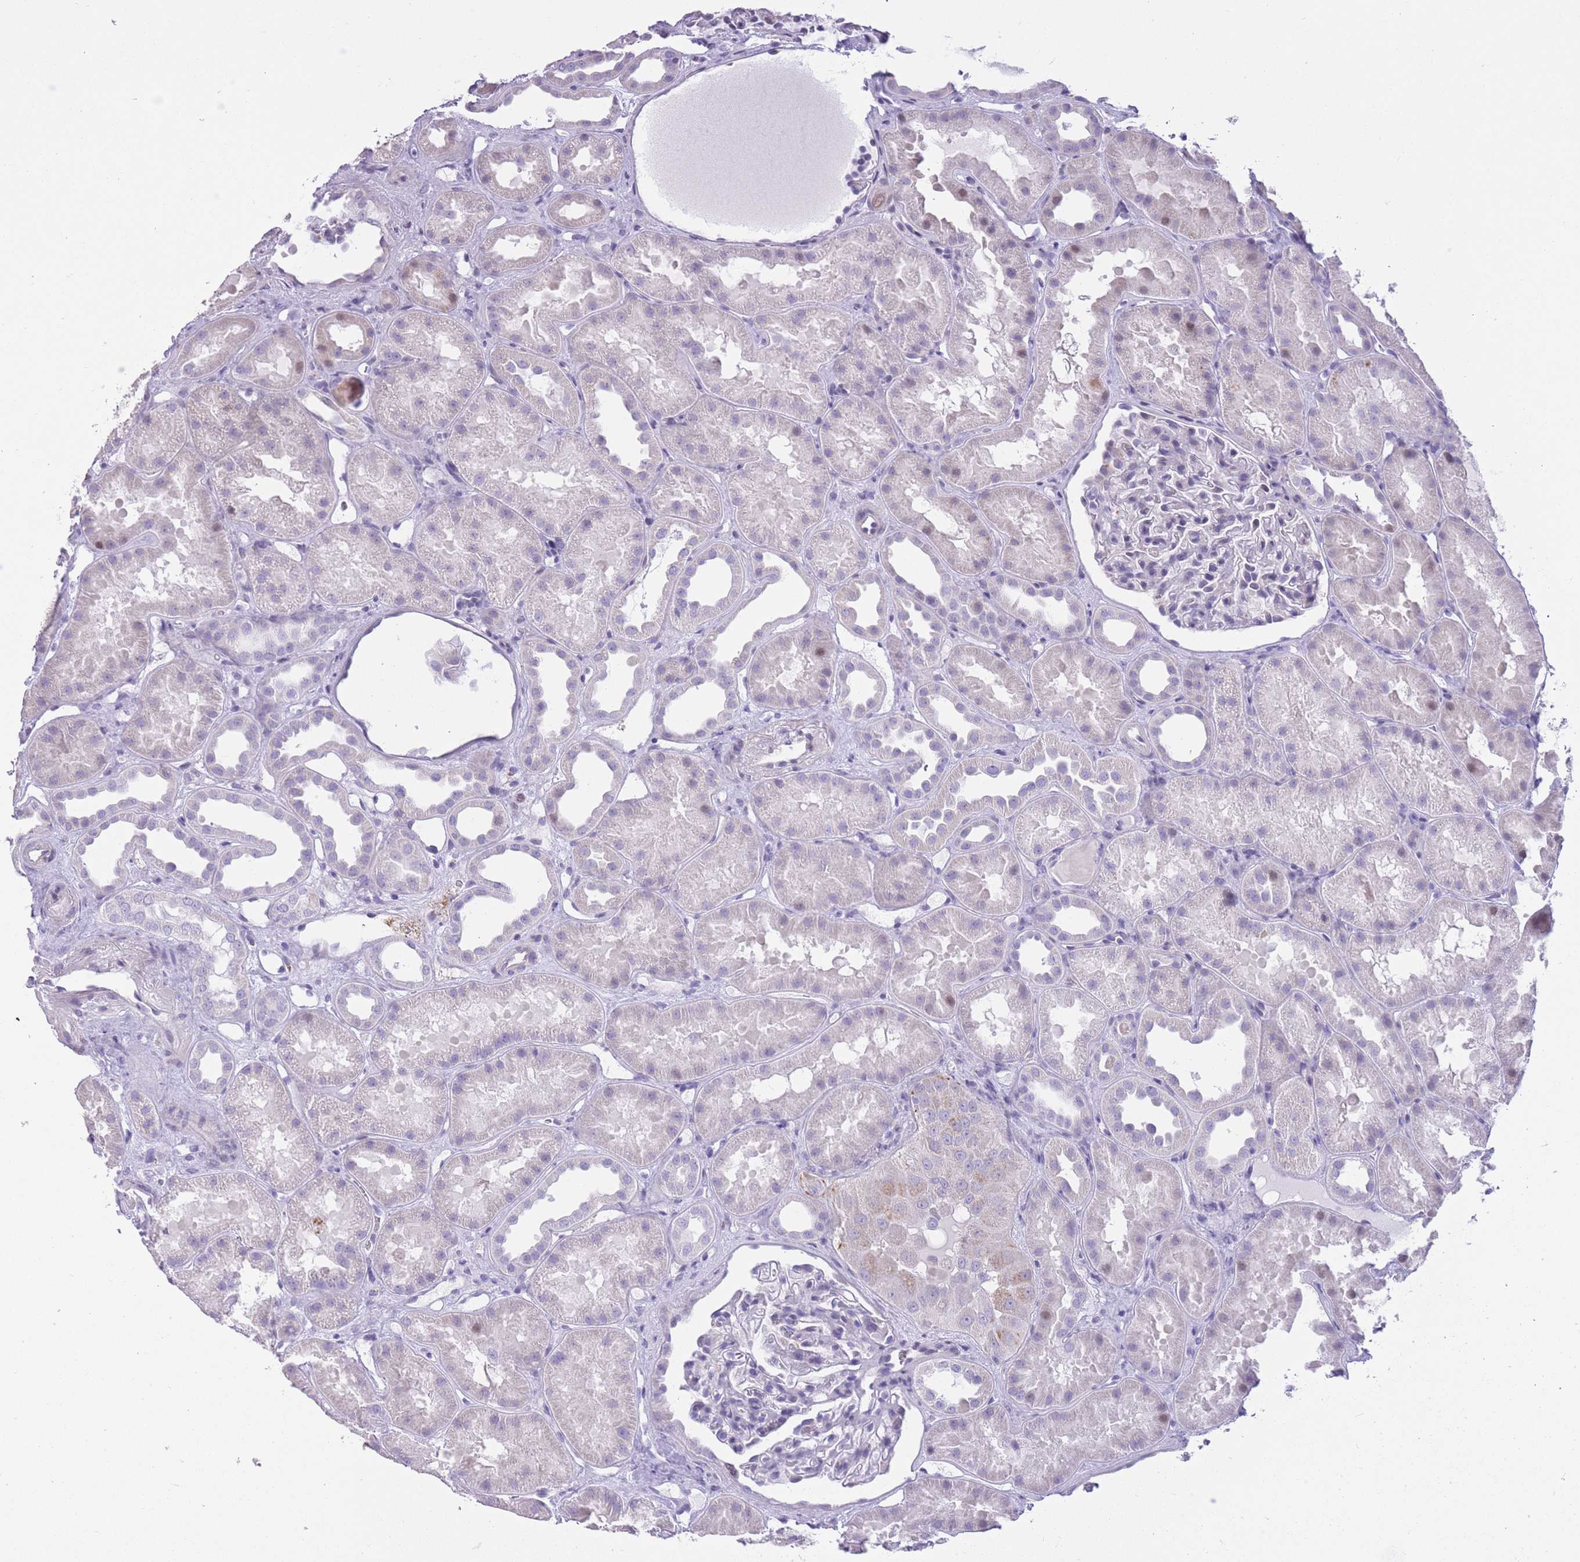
{"staining": {"intensity": "negative", "quantity": "none", "location": "none"}, "tissue": "kidney", "cell_type": "Cells in glomeruli", "image_type": "normal", "snomed": [{"axis": "morphology", "description": "Normal tissue, NOS"}, {"axis": "topography", "description": "Kidney"}], "caption": "Cells in glomeruli are negative for brown protein staining in normal kidney. The staining was performed using DAB (3,3'-diaminobenzidine) to visualize the protein expression in brown, while the nuclei were stained in blue with hematoxylin (Magnification: 20x).", "gene": "WDR70", "patient": {"sex": "male", "age": 61}}